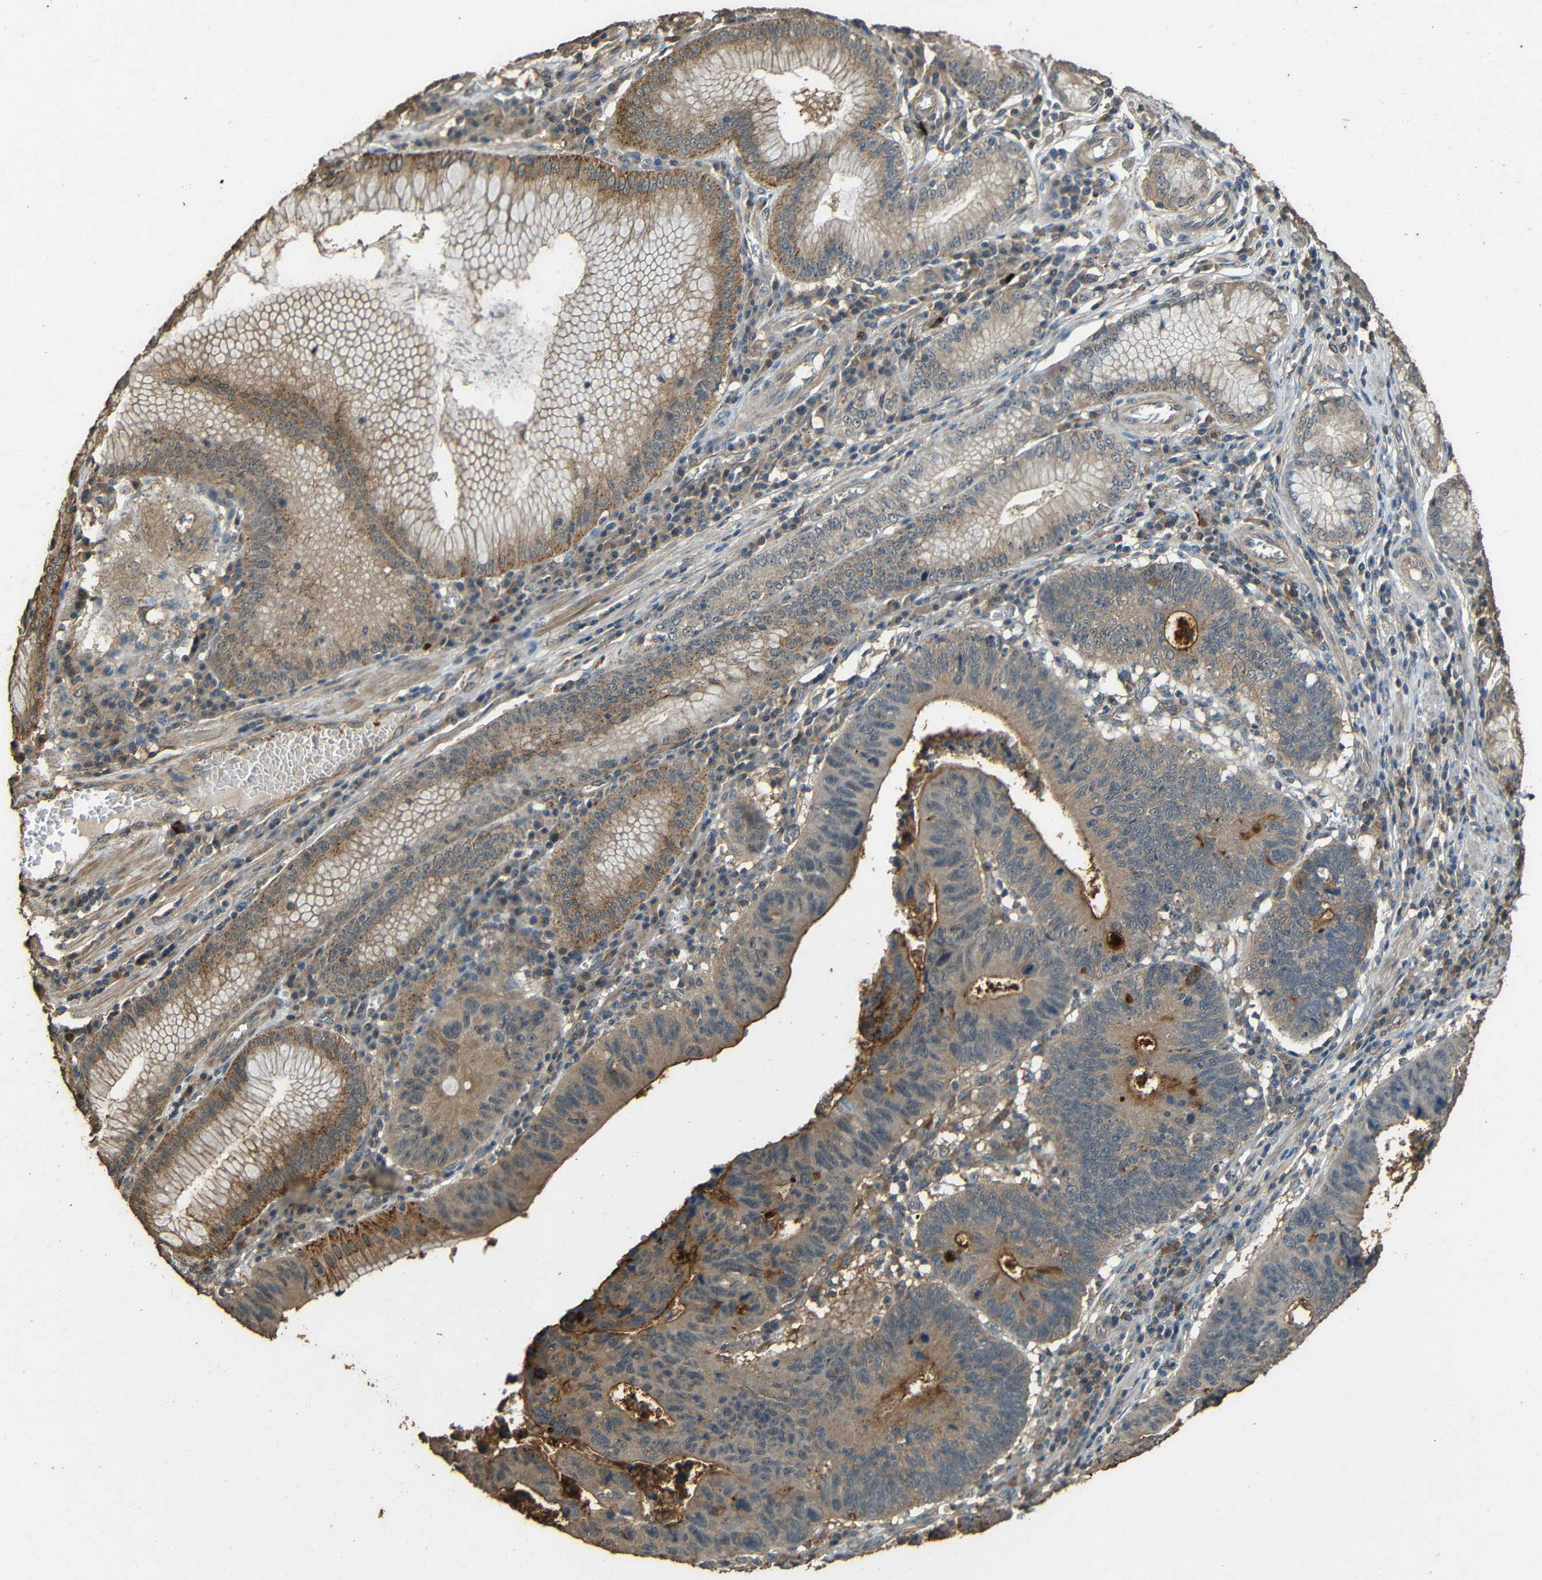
{"staining": {"intensity": "moderate", "quantity": ">75%", "location": "cytoplasmic/membranous"}, "tissue": "stomach cancer", "cell_type": "Tumor cells", "image_type": "cancer", "snomed": [{"axis": "morphology", "description": "Adenocarcinoma, NOS"}, {"axis": "topography", "description": "Stomach"}], "caption": "Adenocarcinoma (stomach) stained with a brown dye displays moderate cytoplasmic/membranous positive expression in about >75% of tumor cells.", "gene": "PDE5A", "patient": {"sex": "male", "age": 59}}